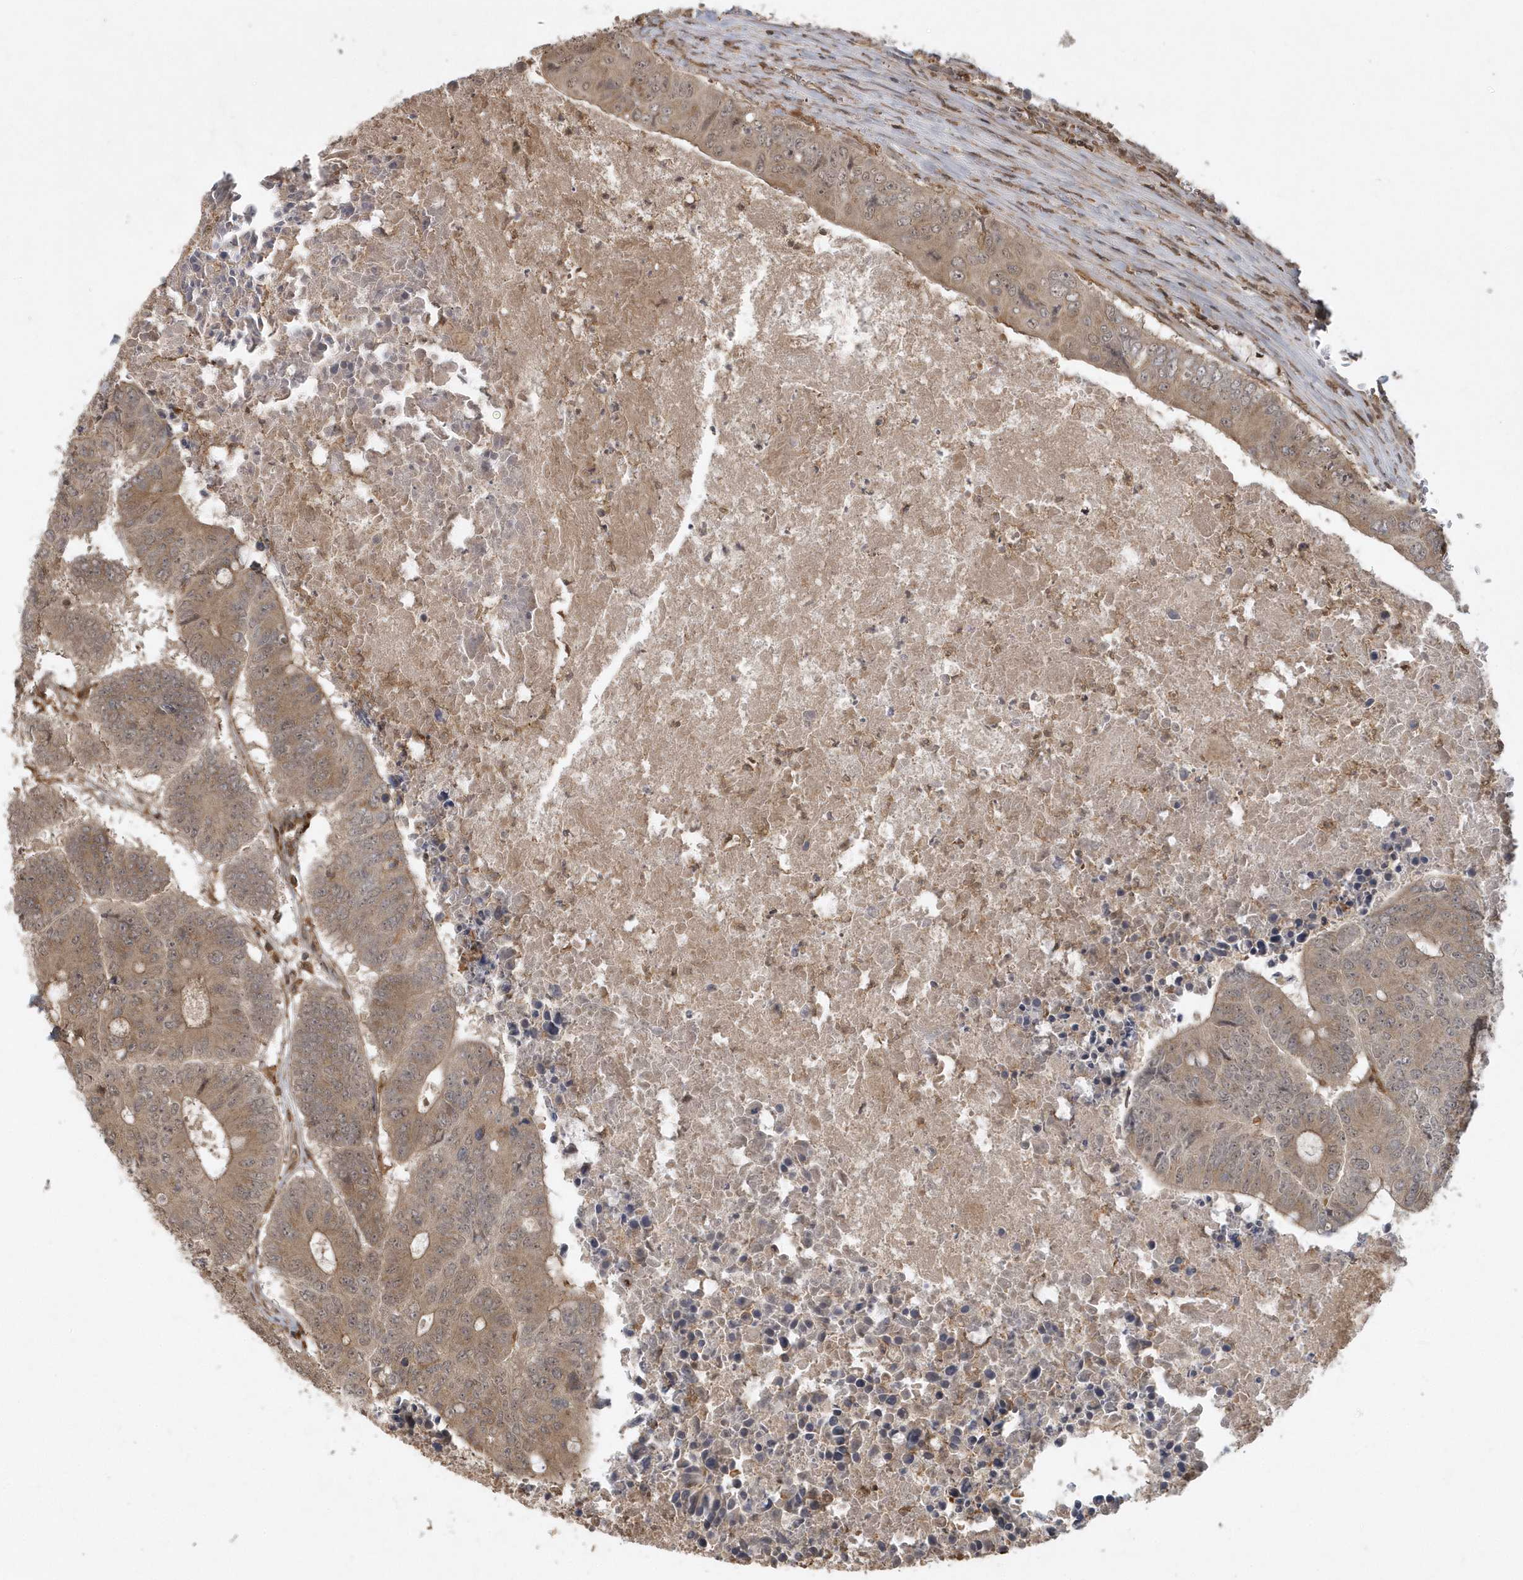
{"staining": {"intensity": "moderate", "quantity": ">75%", "location": "cytoplasmic/membranous"}, "tissue": "colorectal cancer", "cell_type": "Tumor cells", "image_type": "cancer", "snomed": [{"axis": "morphology", "description": "Adenocarcinoma, NOS"}, {"axis": "topography", "description": "Colon"}], "caption": "The histopathology image reveals staining of adenocarcinoma (colorectal), revealing moderate cytoplasmic/membranous protein expression (brown color) within tumor cells. The protein is shown in brown color, while the nuclei are stained blue.", "gene": "LACC1", "patient": {"sex": "male", "age": 87}}